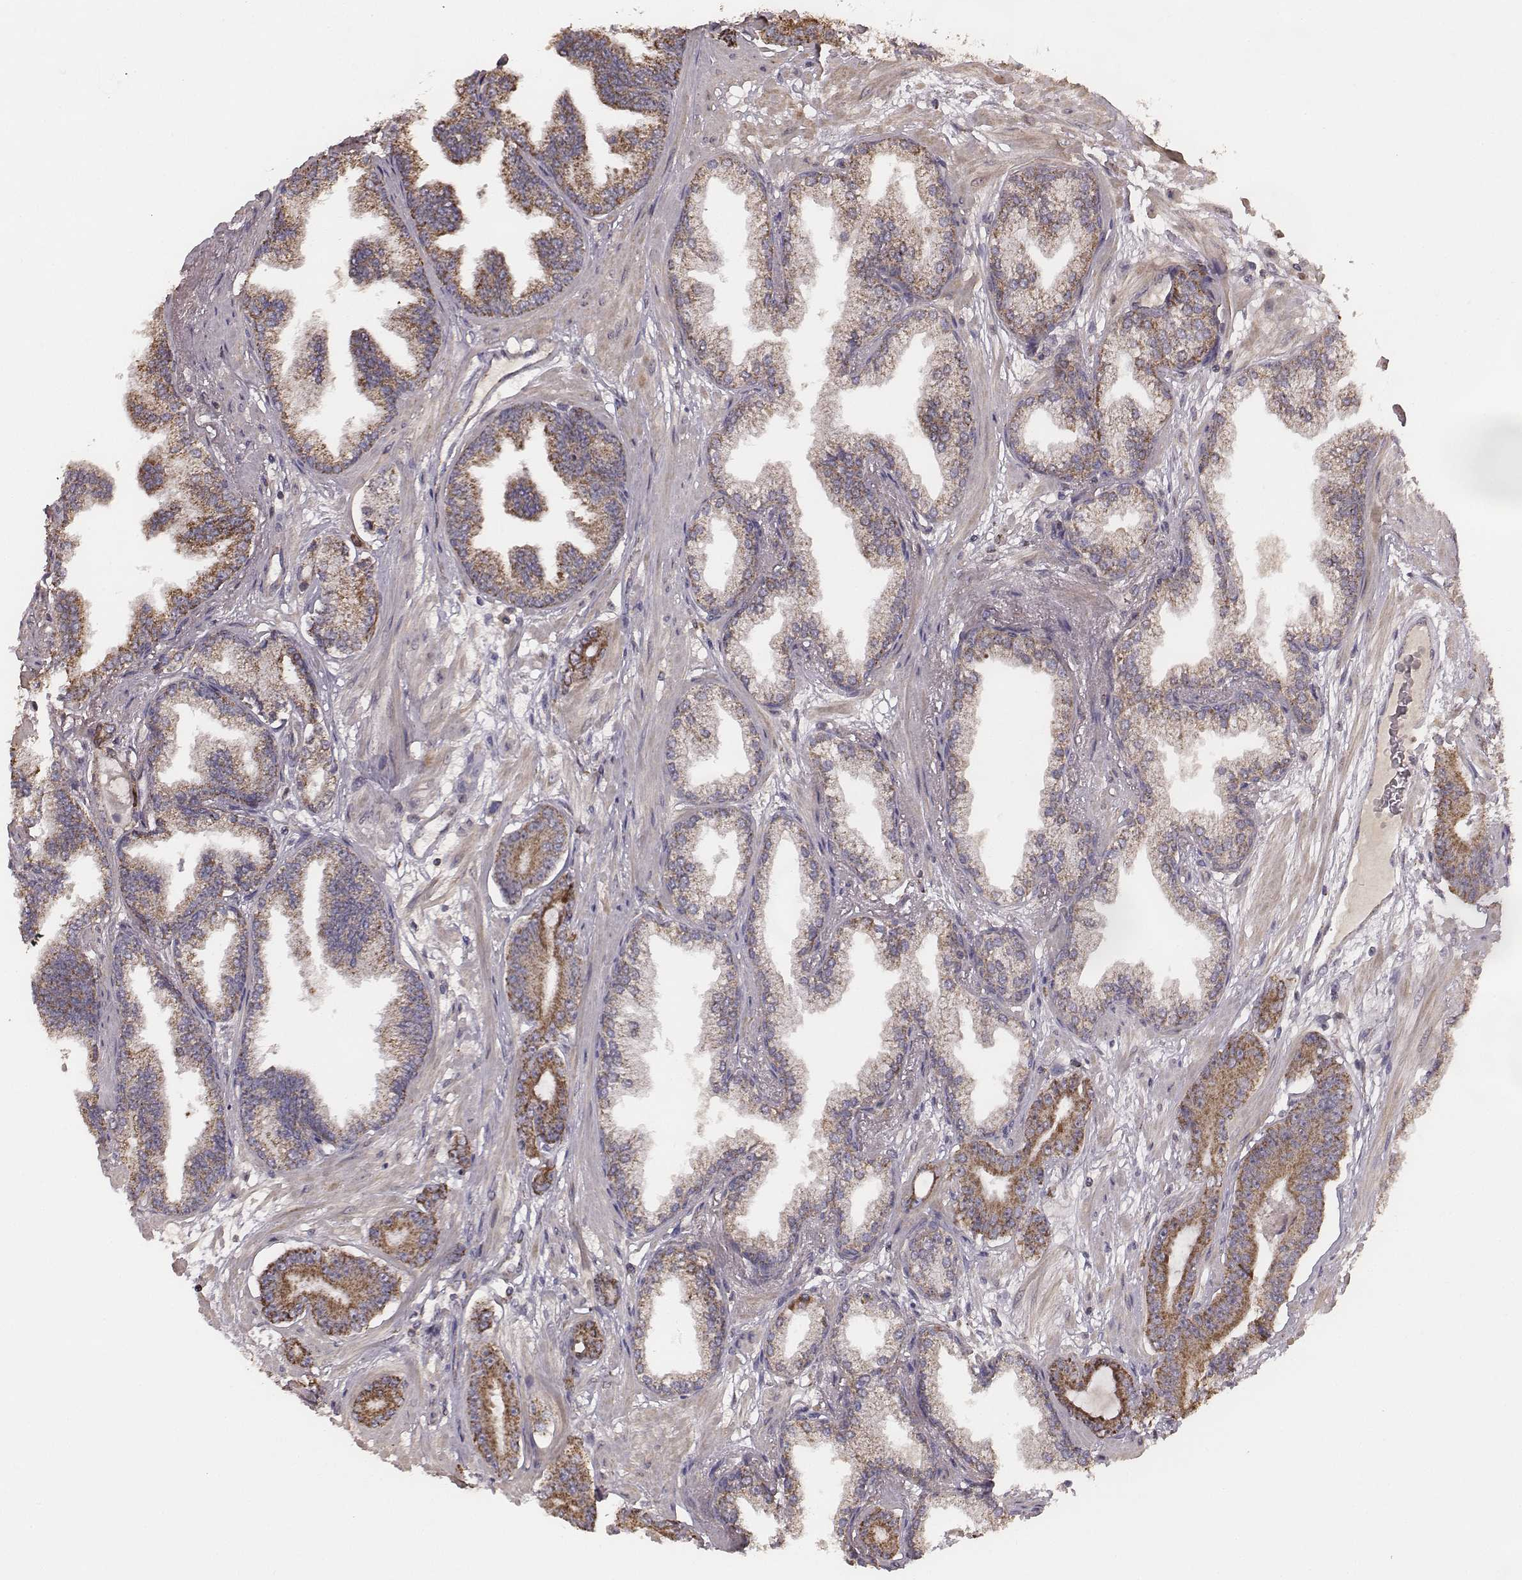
{"staining": {"intensity": "moderate", "quantity": ">75%", "location": "cytoplasmic/membranous"}, "tissue": "prostate cancer", "cell_type": "Tumor cells", "image_type": "cancer", "snomed": [{"axis": "morphology", "description": "Adenocarcinoma, Low grade"}, {"axis": "topography", "description": "Prostate"}], "caption": "Brown immunohistochemical staining in prostate cancer (adenocarcinoma (low-grade)) exhibits moderate cytoplasmic/membranous staining in about >75% of tumor cells.", "gene": "PDCD2L", "patient": {"sex": "male", "age": 64}}